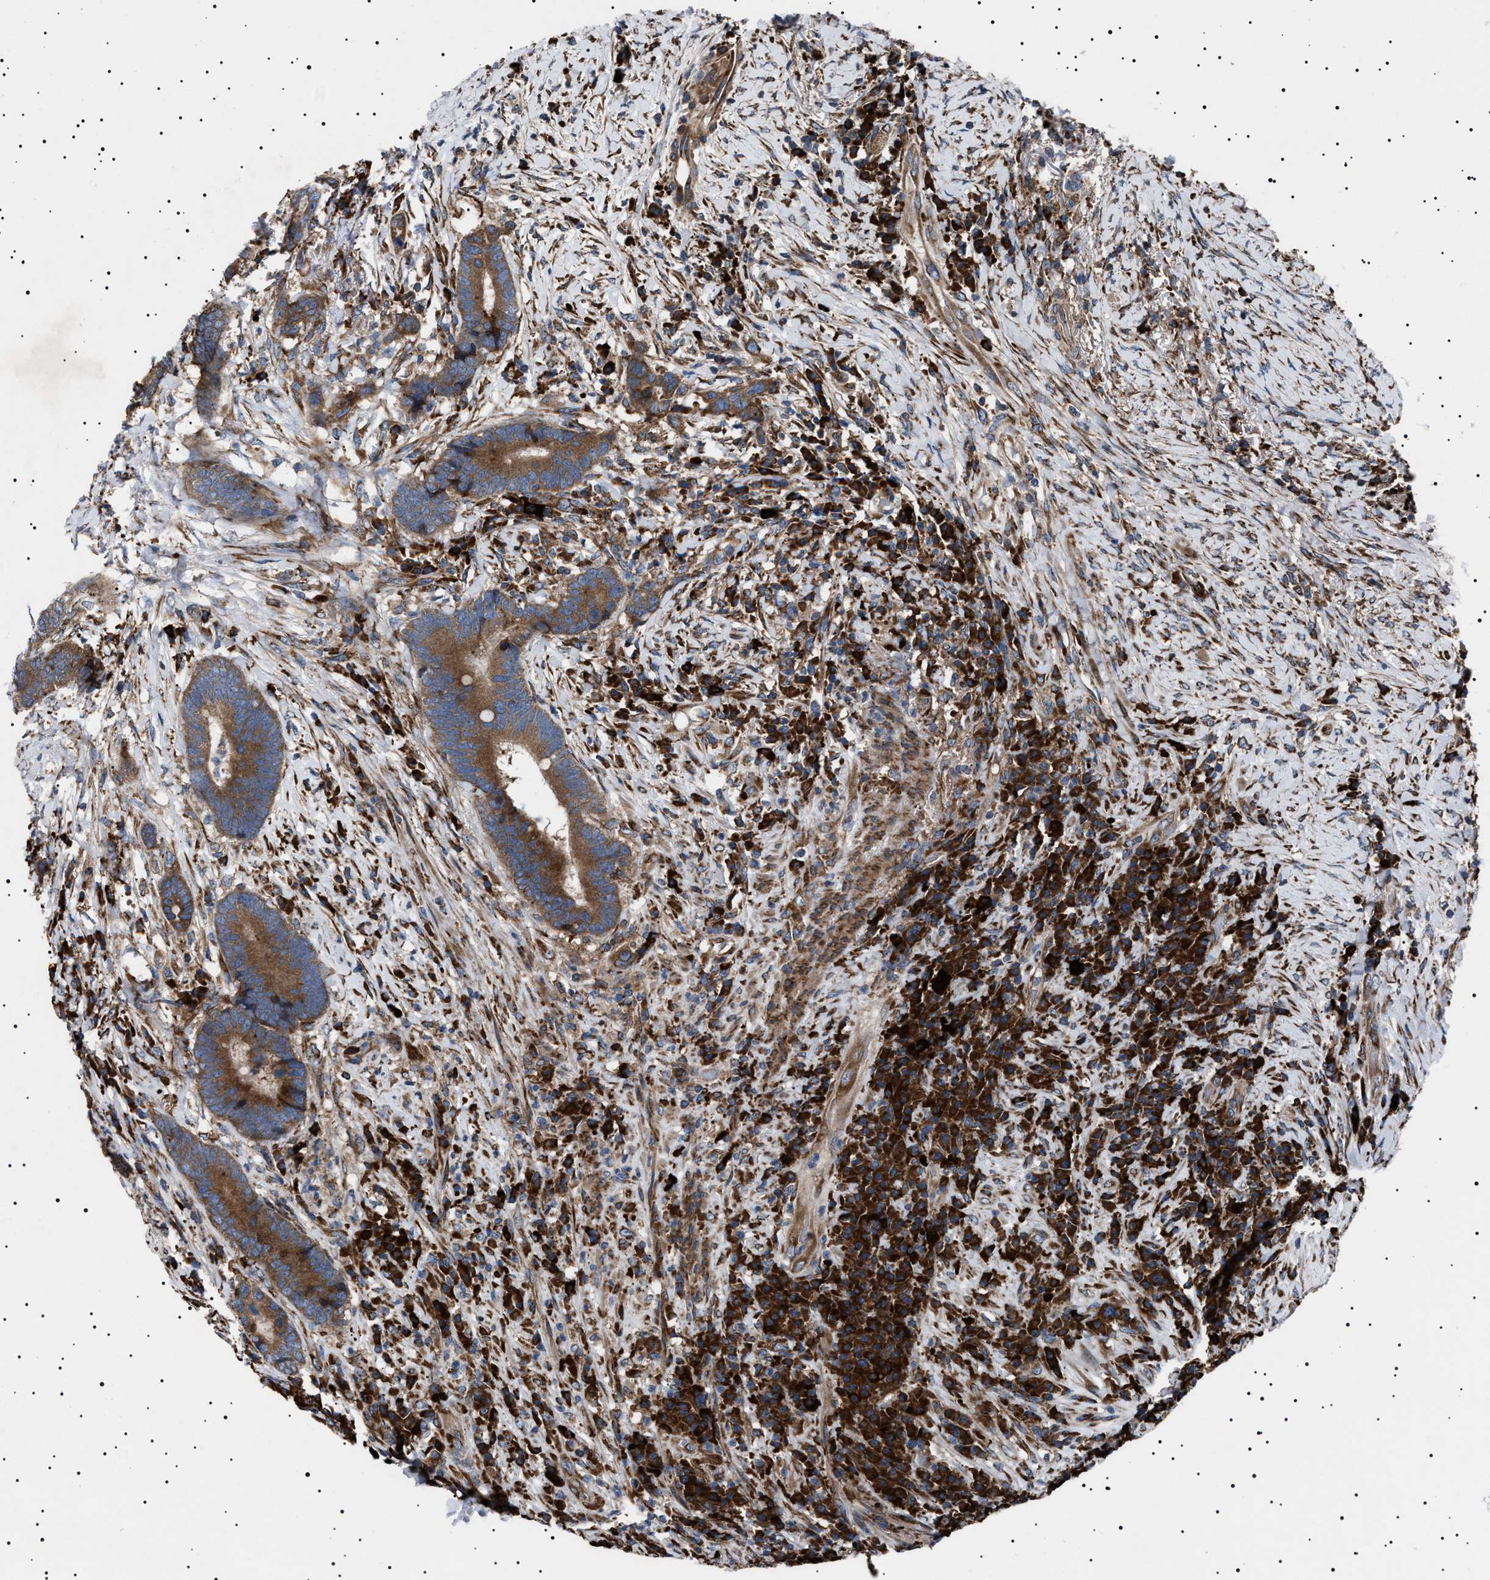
{"staining": {"intensity": "moderate", "quantity": ">75%", "location": "cytoplasmic/membranous"}, "tissue": "colorectal cancer", "cell_type": "Tumor cells", "image_type": "cancer", "snomed": [{"axis": "morphology", "description": "Adenocarcinoma, NOS"}, {"axis": "topography", "description": "Rectum"}], "caption": "The image demonstrates a brown stain indicating the presence of a protein in the cytoplasmic/membranous of tumor cells in colorectal adenocarcinoma.", "gene": "TOP1MT", "patient": {"sex": "female", "age": 89}}